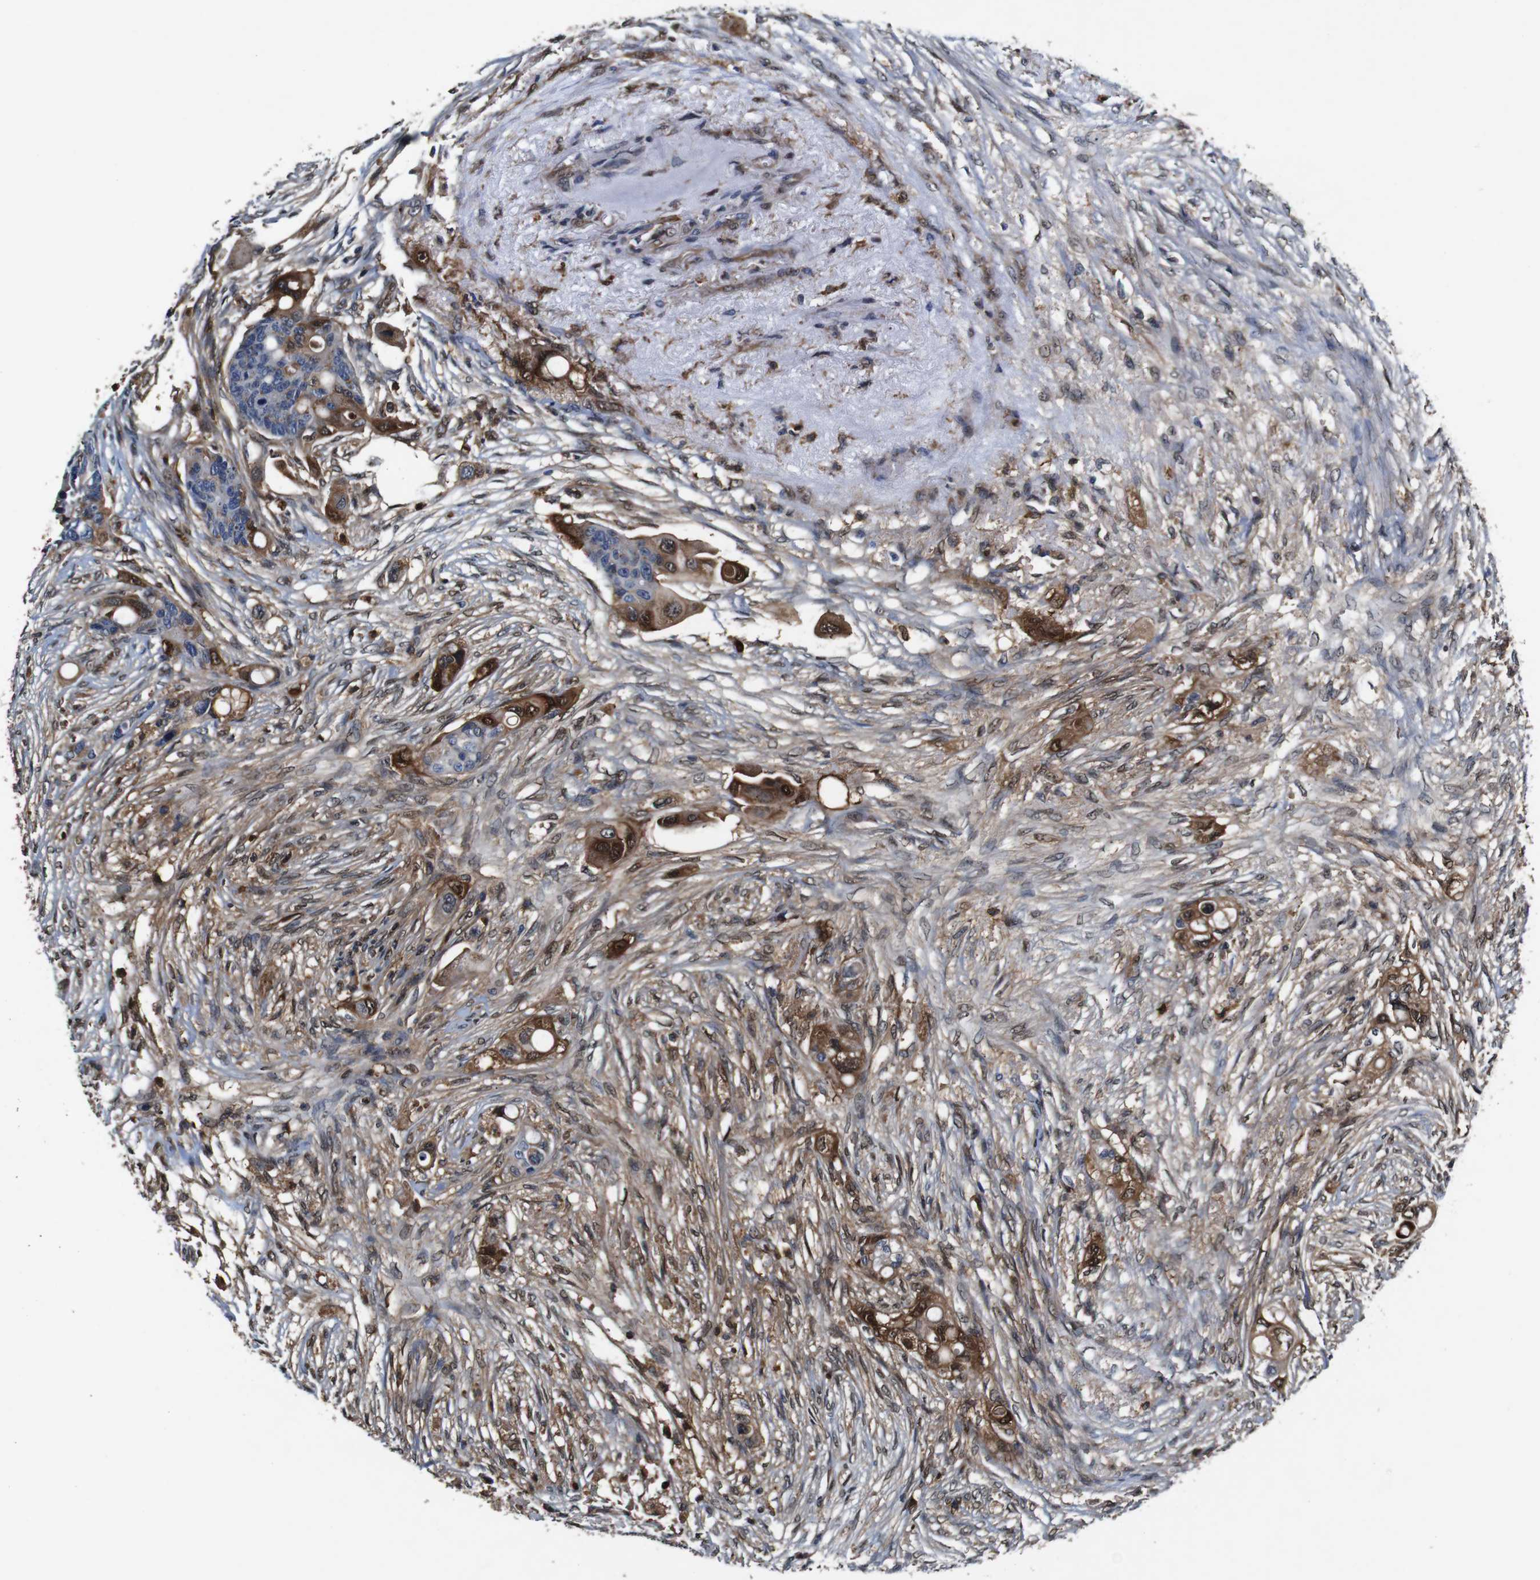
{"staining": {"intensity": "strong", "quantity": "25%-75%", "location": "cytoplasmic/membranous,nuclear"}, "tissue": "colorectal cancer", "cell_type": "Tumor cells", "image_type": "cancer", "snomed": [{"axis": "morphology", "description": "Adenocarcinoma, NOS"}, {"axis": "topography", "description": "Colon"}], "caption": "DAB immunohistochemical staining of colorectal adenocarcinoma demonstrates strong cytoplasmic/membranous and nuclear protein staining in about 25%-75% of tumor cells.", "gene": "ANXA1", "patient": {"sex": "female", "age": 57}}